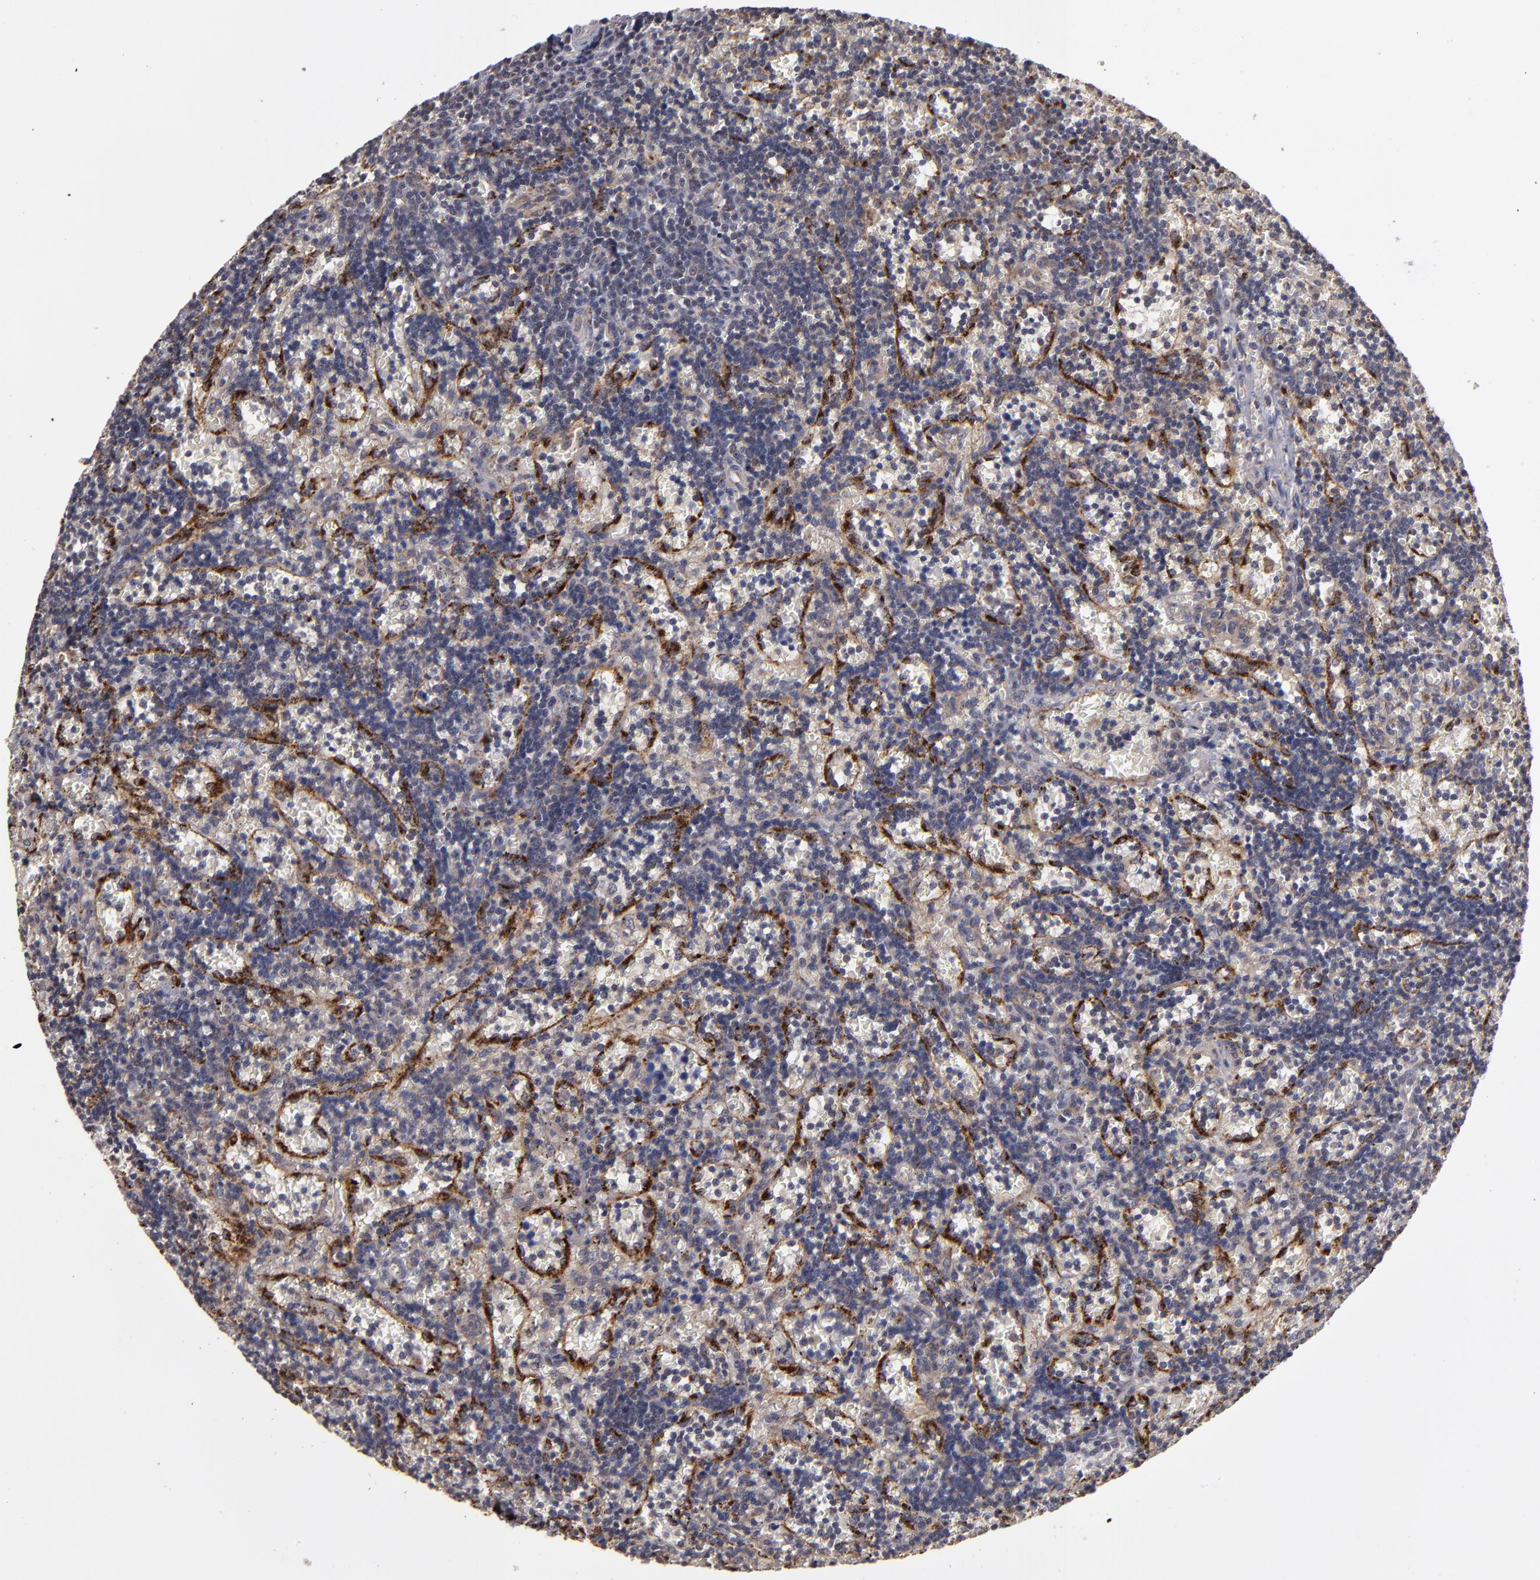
{"staining": {"intensity": "negative", "quantity": "none", "location": "none"}, "tissue": "lymphoma", "cell_type": "Tumor cells", "image_type": "cancer", "snomed": [{"axis": "morphology", "description": "Malignant lymphoma, non-Hodgkin's type, Low grade"}, {"axis": "topography", "description": "Spleen"}], "caption": "Immunohistochemistry of human low-grade malignant lymphoma, non-Hodgkin's type displays no expression in tumor cells.", "gene": "CTSO", "patient": {"sex": "male", "age": 60}}